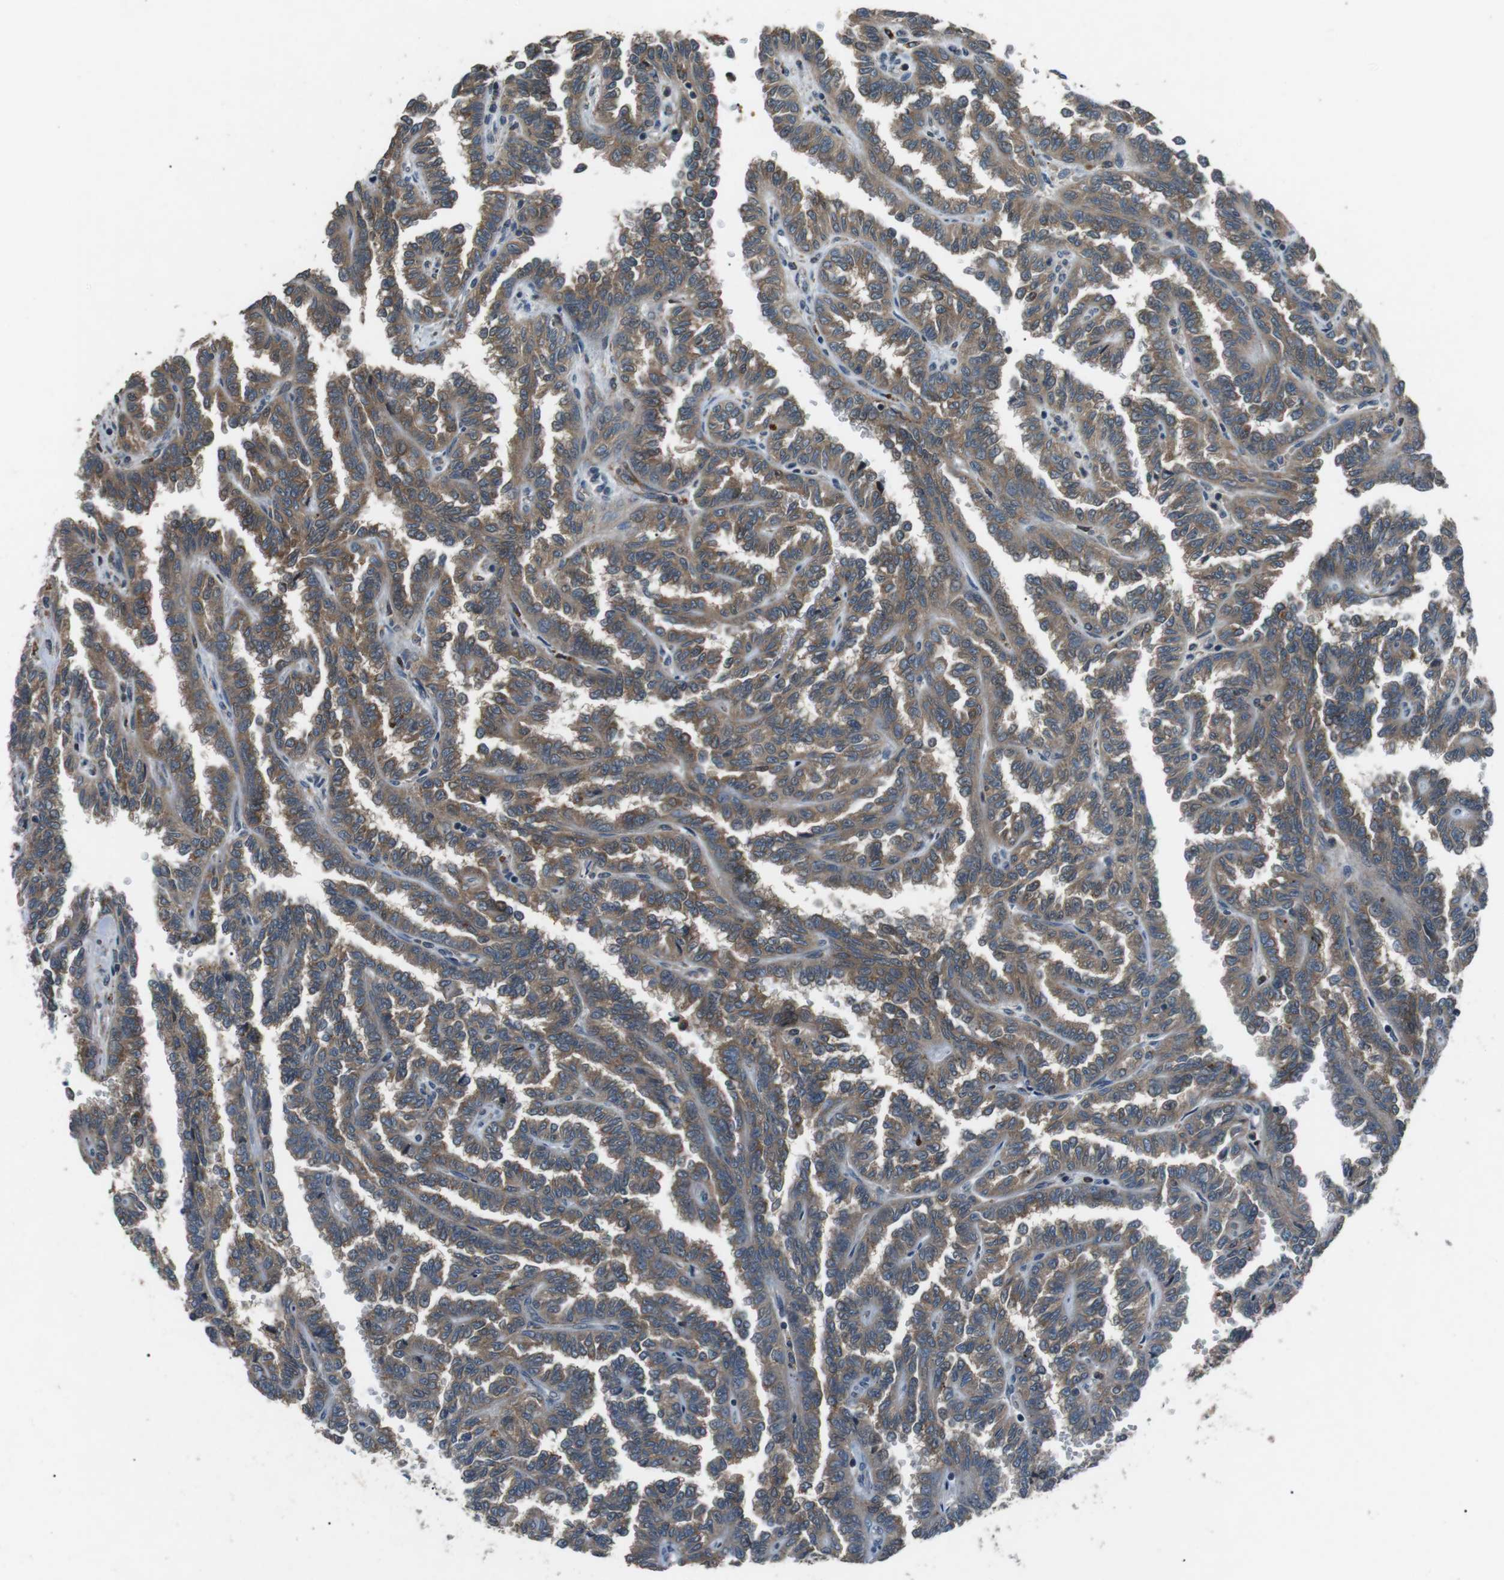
{"staining": {"intensity": "moderate", "quantity": ">75%", "location": "cytoplasmic/membranous"}, "tissue": "renal cancer", "cell_type": "Tumor cells", "image_type": "cancer", "snomed": [{"axis": "morphology", "description": "Inflammation, NOS"}, {"axis": "morphology", "description": "Adenocarcinoma, NOS"}, {"axis": "topography", "description": "Kidney"}], "caption": "Immunohistochemistry (IHC) micrograph of human renal cancer (adenocarcinoma) stained for a protein (brown), which reveals medium levels of moderate cytoplasmic/membranous staining in about >75% of tumor cells.", "gene": "NEK7", "patient": {"sex": "male", "age": 68}}